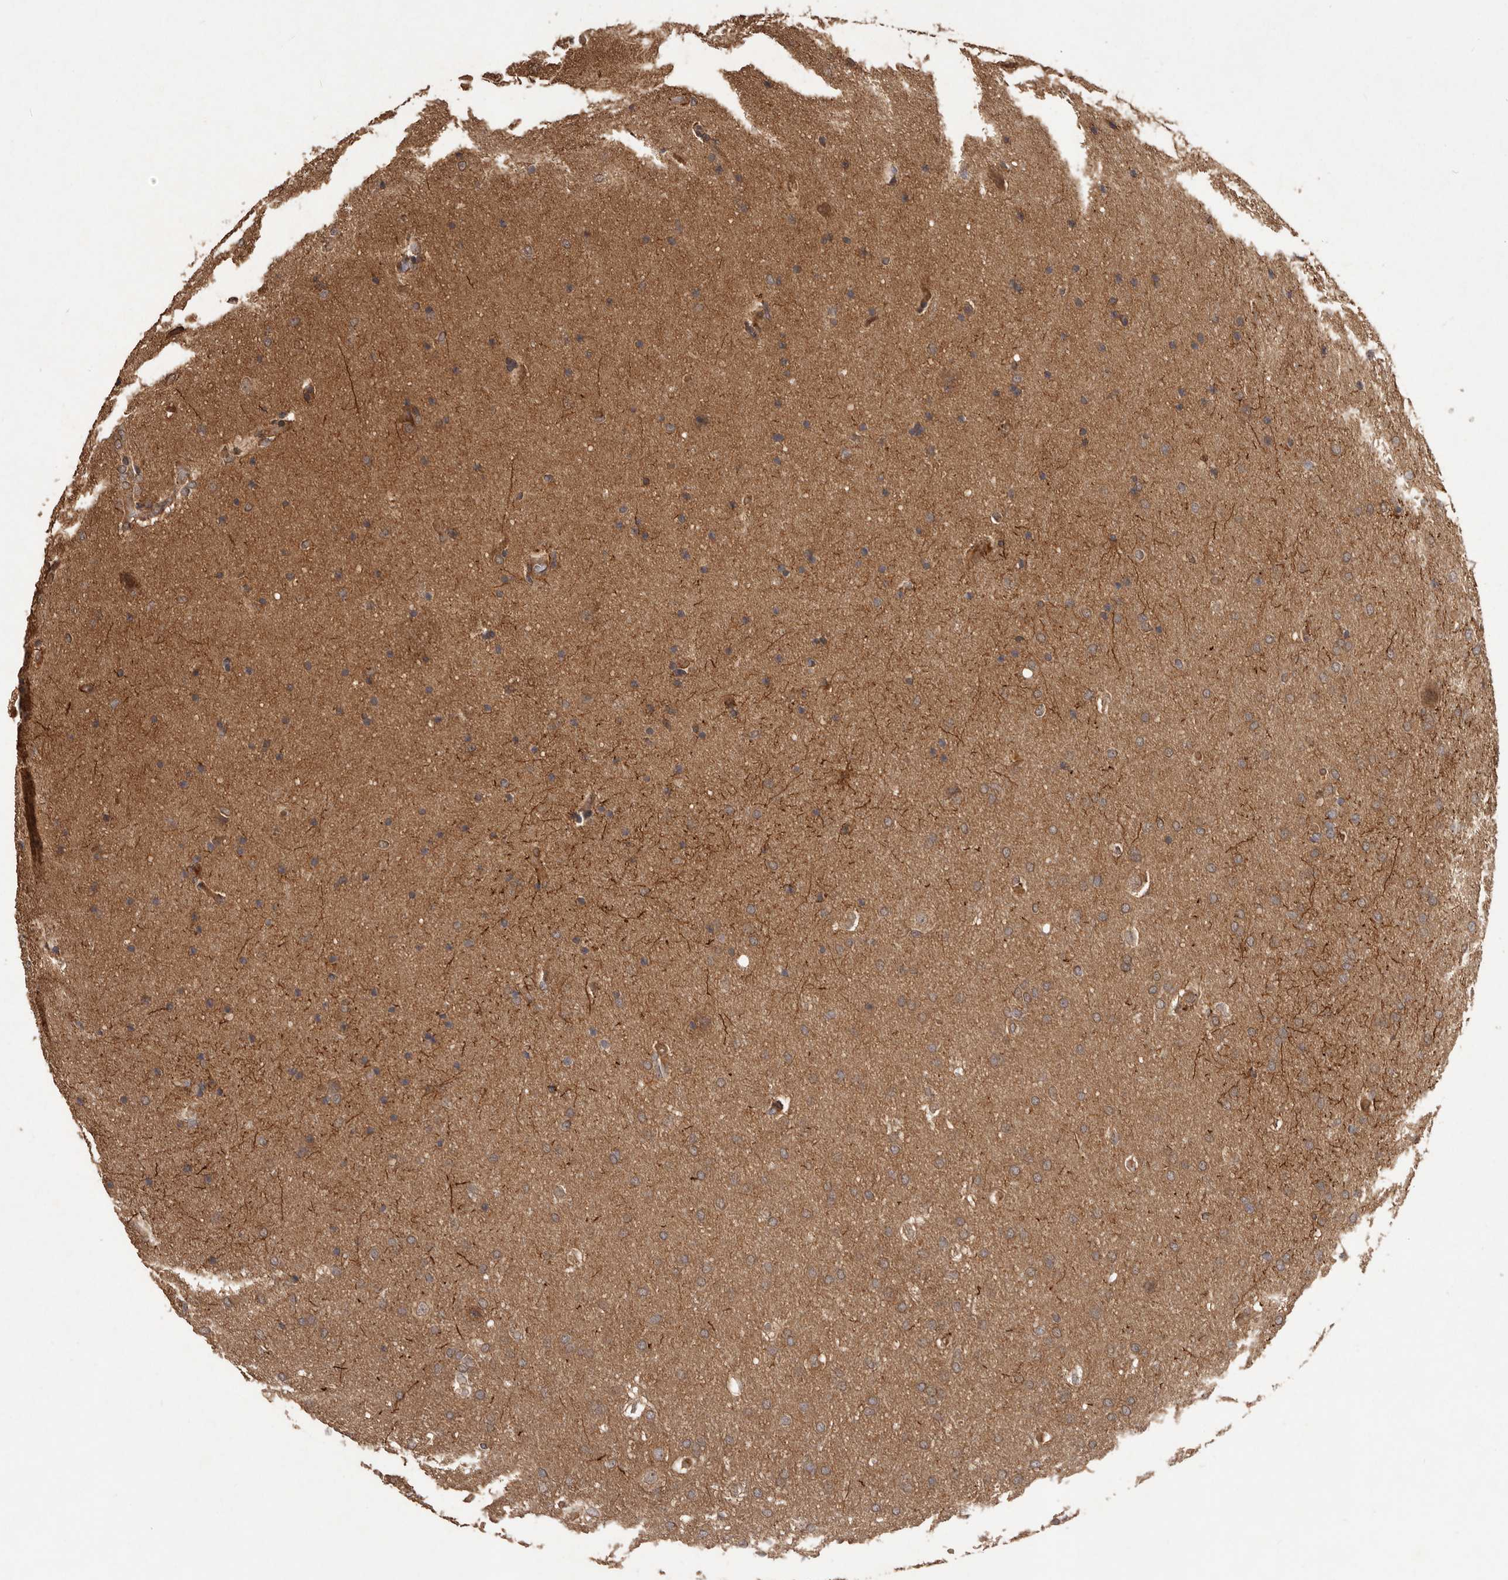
{"staining": {"intensity": "moderate", "quantity": ">75%", "location": "cytoplasmic/membranous"}, "tissue": "glioma", "cell_type": "Tumor cells", "image_type": "cancer", "snomed": [{"axis": "morphology", "description": "Glioma, malignant, Low grade"}, {"axis": "topography", "description": "Brain"}], "caption": "Glioma was stained to show a protein in brown. There is medium levels of moderate cytoplasmic/membranous positivity in about >75% of tumor cells.", "gene": "SLC22A3", "patient": {"sex": "female", "age": 37}}